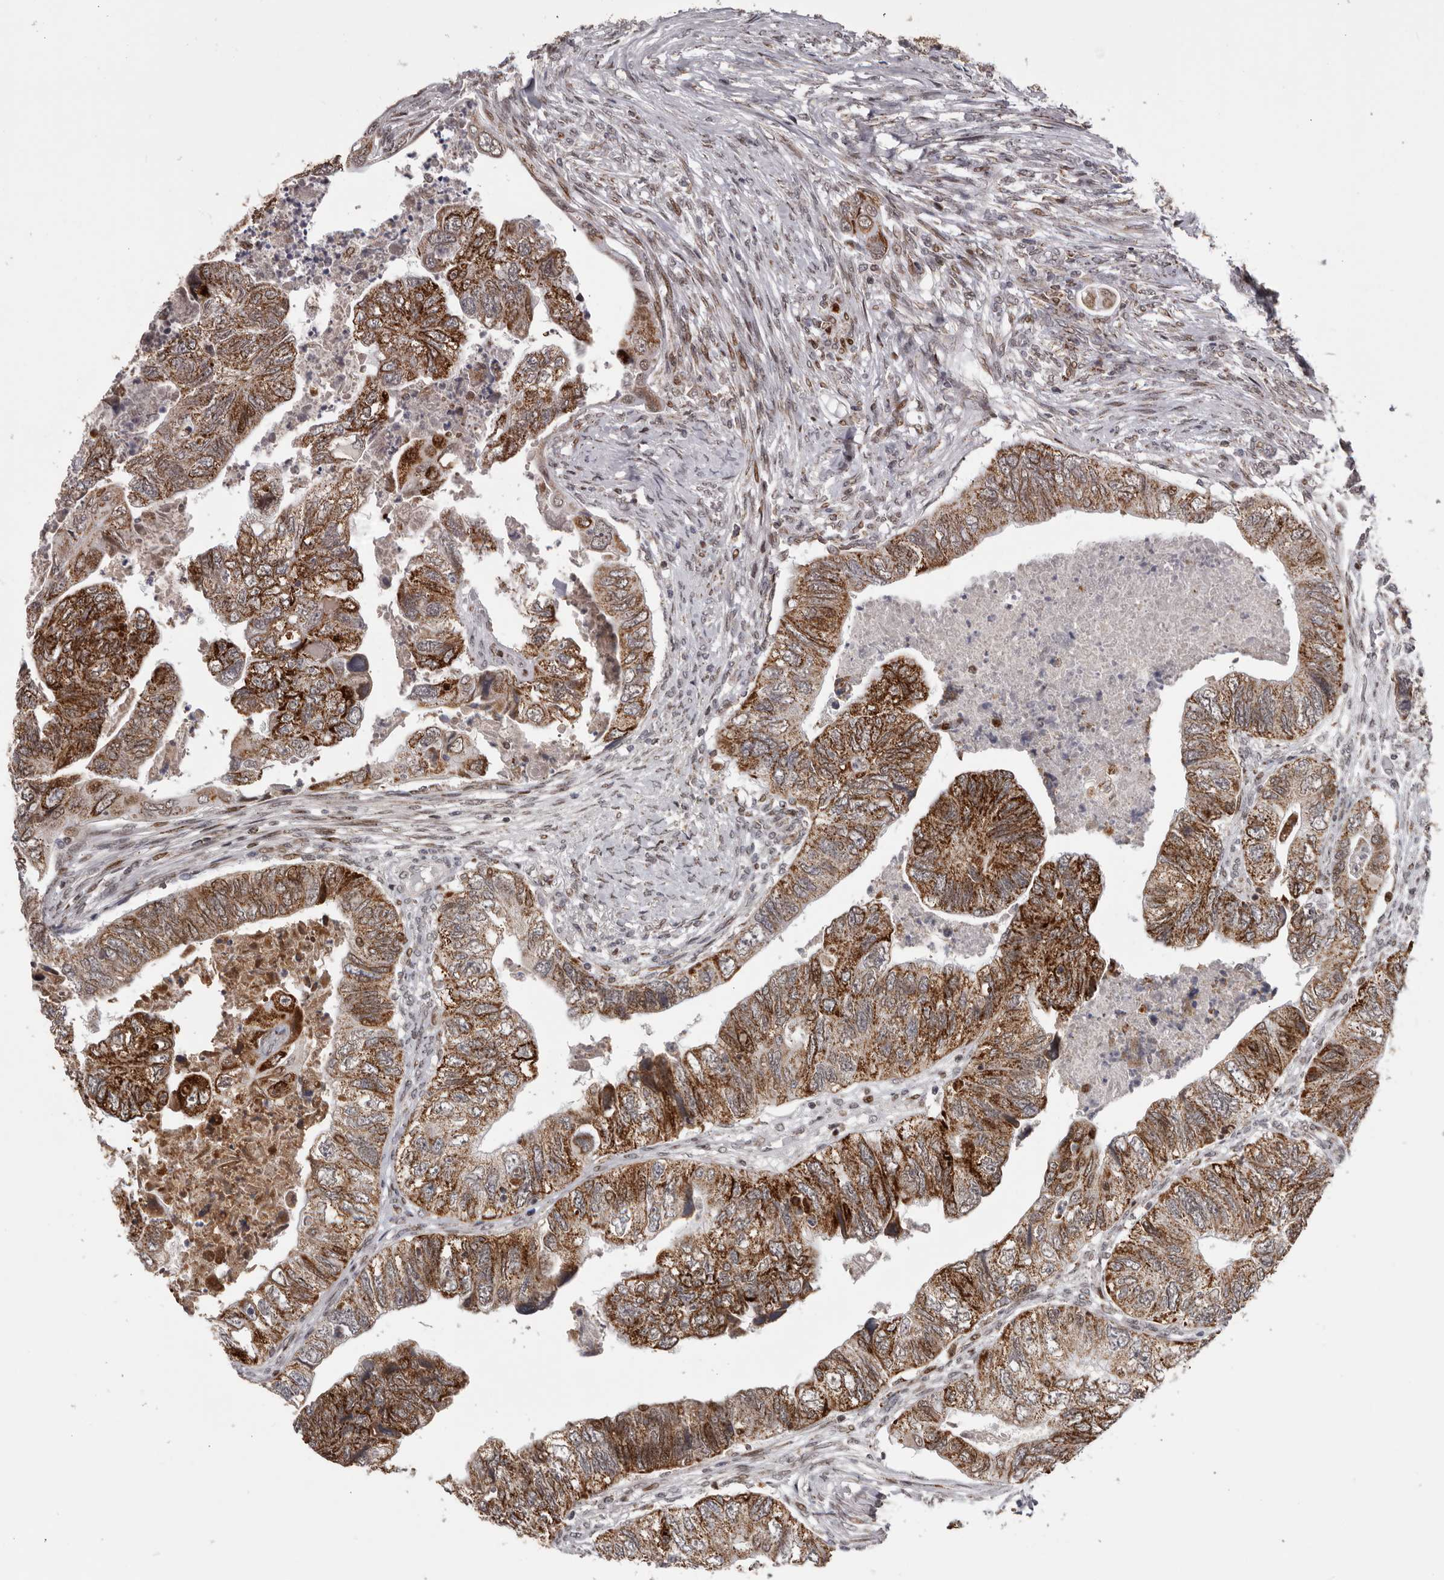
{"staining": {"intensity": "strong", "quantity": ">75%", "location": "cytoplasmic/membranous"}, "tissue": "colorectal cancer", "cell_type": "Tumor cells", "image_type": "cancer", "snomed": [{"axis": "morphology", "description": "Adenocarcinoma, NOS"}, {"axis": "topography", "description": "Rectum"}], "caption": "Strong cytoplasmic/membranous protein expression is present in approximately >75% of tumor cells in colorectal cancer (adenocarcinoma). The protein of interest is stained brown, and the nuclei are stained in blue (DAB IHC with brightfield microscopy, high magnification).", "gene": "C17orf99", "patient": {"sex": "male", "age": 63}}